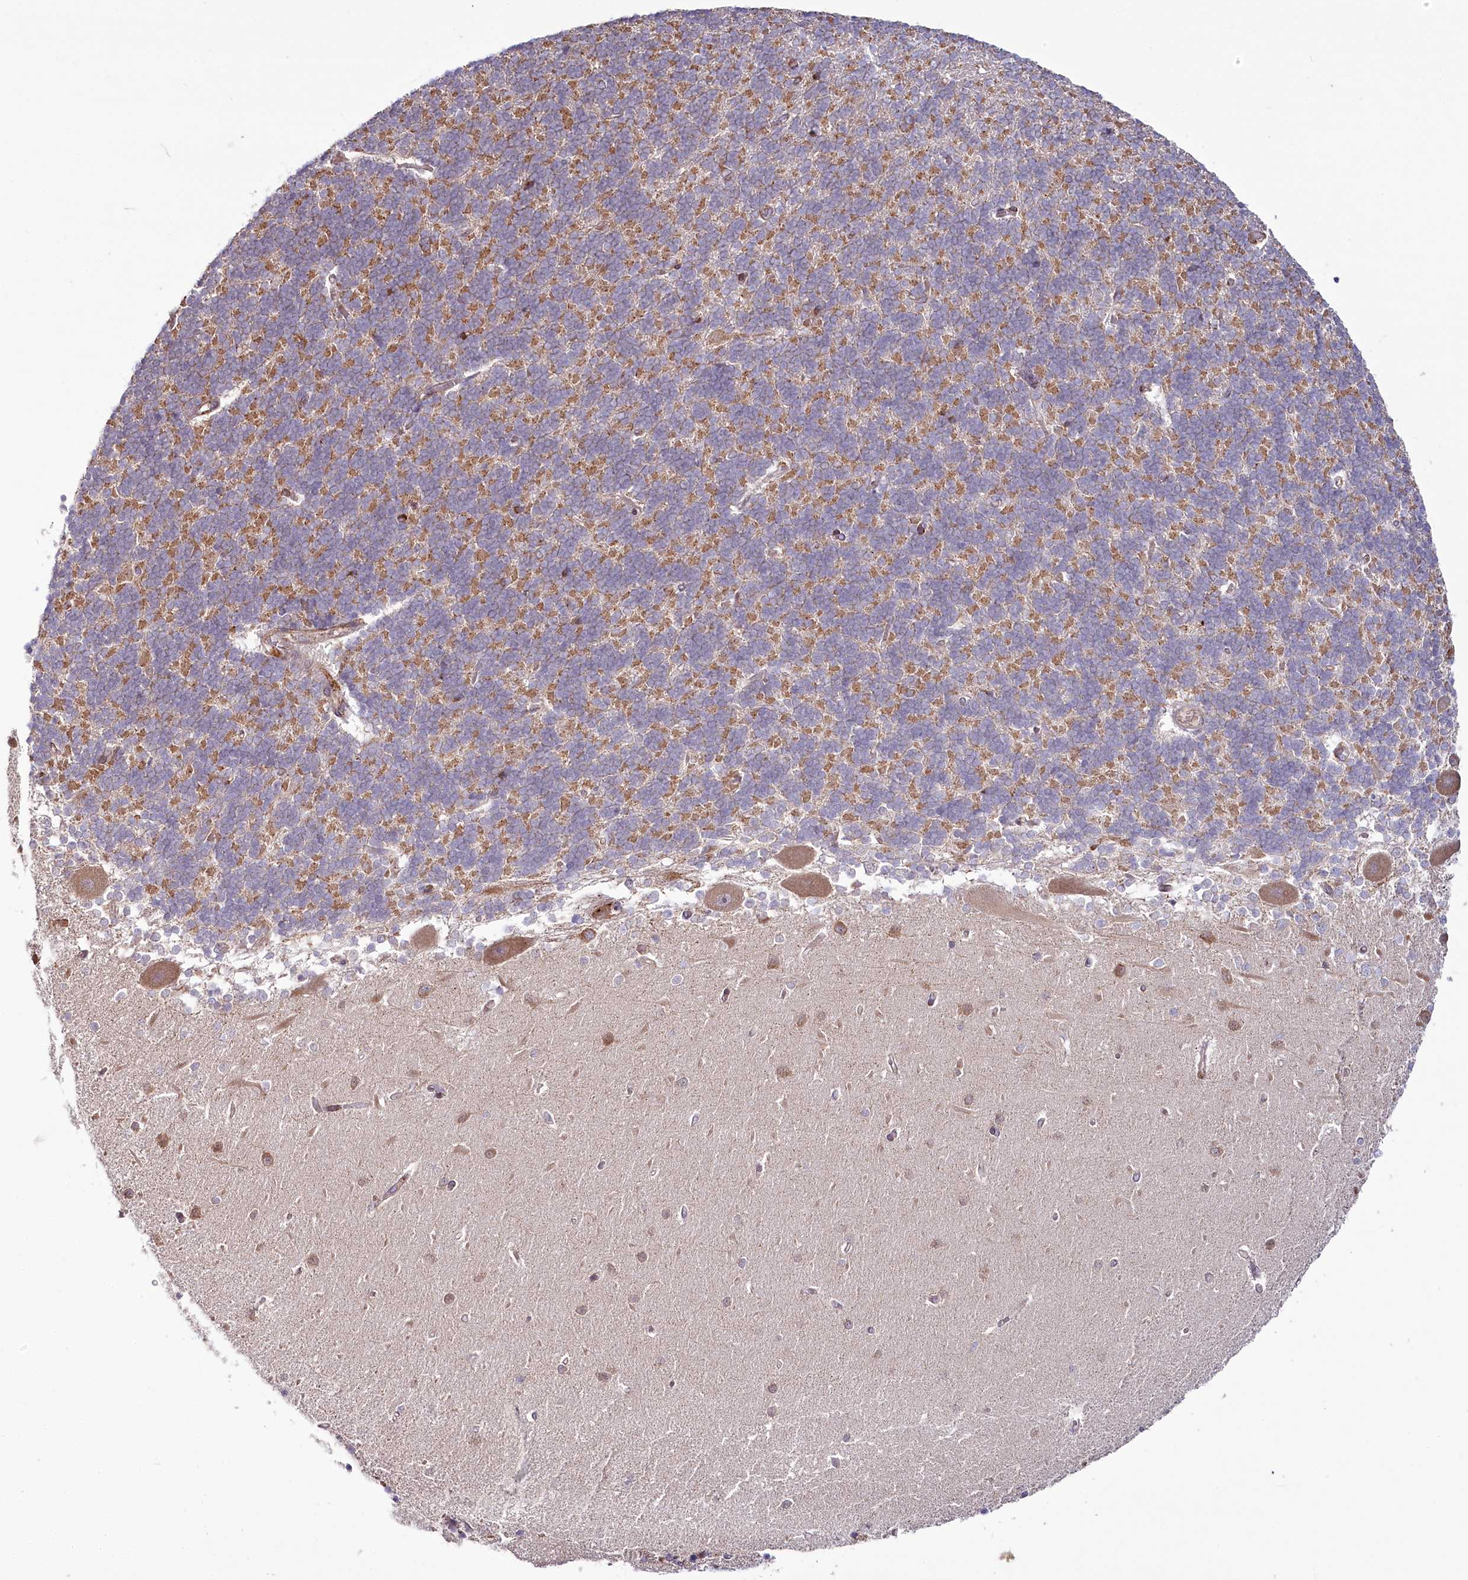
{"staining": {"intensity": "moderate", "quantity": "25%-75%", "location": "cytoplasmic/membranous"}, "tissue": "cerebellum", "cell_type": "Cells in granular layer", "image_type": "normal", "snomed": [{"axis": "morphology", "description": "Normal tissue, NOS"}, {"axis": "topography", "description": "Cerebellum"}], "caption": "Cerebellum stained for a protein demonstrates moderate cytoplasmic/membranous positivity in cells in granular layer. Nuclei are stained in blue.", "gene": "POGLUT1", "patient": {"sex": "male", "age": 37}}